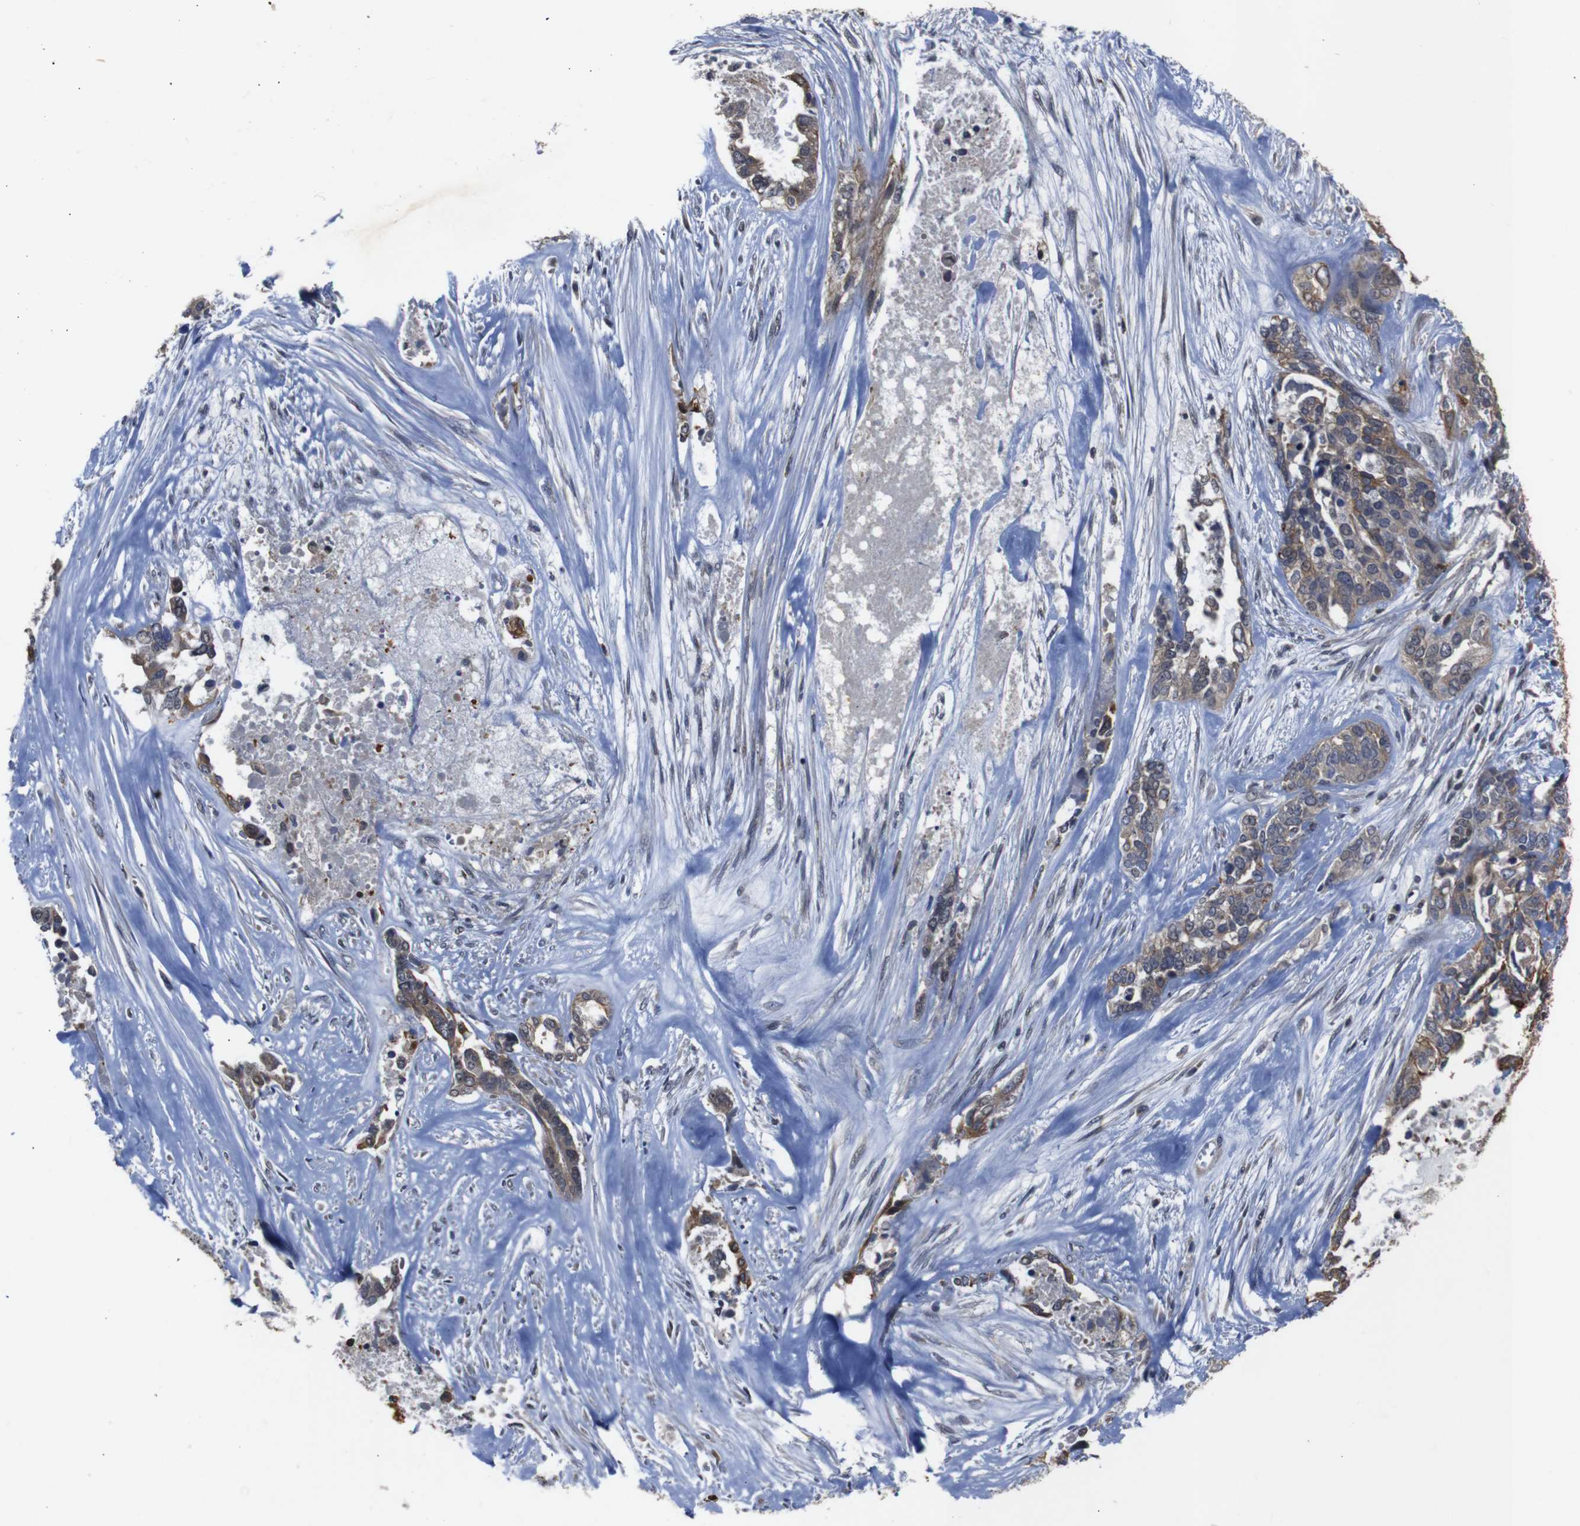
{"staining": {"intensity": "moderate", "quantity": ">75%", "location": "cytoplasmic/membranous"}, "tissue": "ovarian cancer", "cell_type": "Tumor cells", "image_type": "cancer", "snomed": [{"axis": "morphology", "description": "Cystadenocarcinoma, serous, NOS"}, {"axis": "topography", "description": "Ovary"}], "caption": "A high-resolution photomicrograph shows IHC staining of ovarian cancer (serous cystadenocarcinoma), which displays moderate cytoplasmic/membranous expression in approximately >75% of tumor cells.", "gene": "BRWD3", "patient": {"sex": "female", "age": 44}}